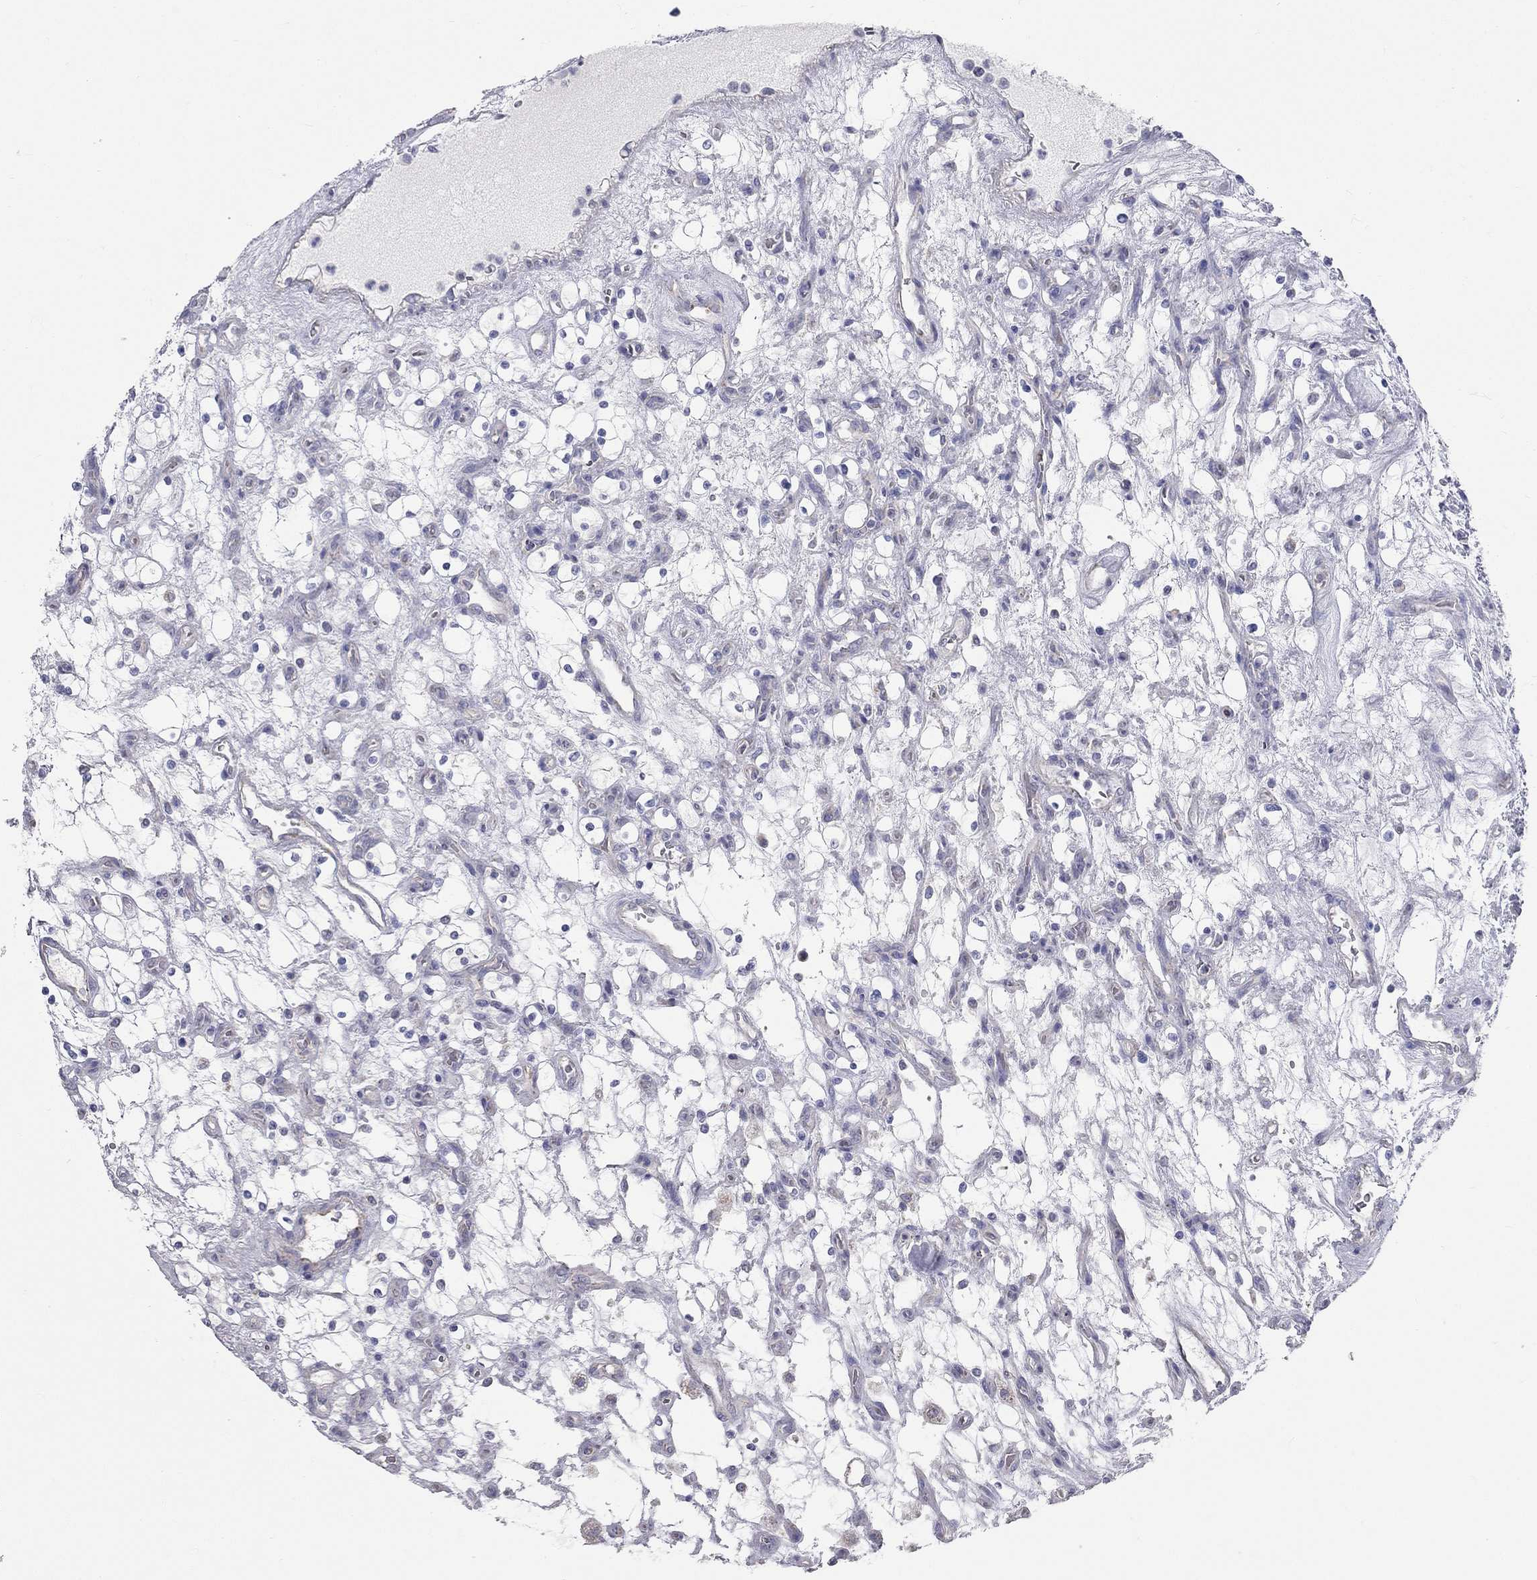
{"staining": {"intensity": "negative", "quantity": "none", "location": "none"}, "tissue": "renal cancer", "cell_type": "Tumor cells", "image_type": "cancer", "snomed": [{"axis": "morphology", "description": "Adenocarcinoma, NOS"}, {"axis": "topography", "description": "Kidney"}], "caption": "High power microscopy image of an immunohistochemistry image of renal cancer, revealing no significant expression in tumor cells.", "gene": "CFAP161", "patient": {"sex": "female", "age": 69}}